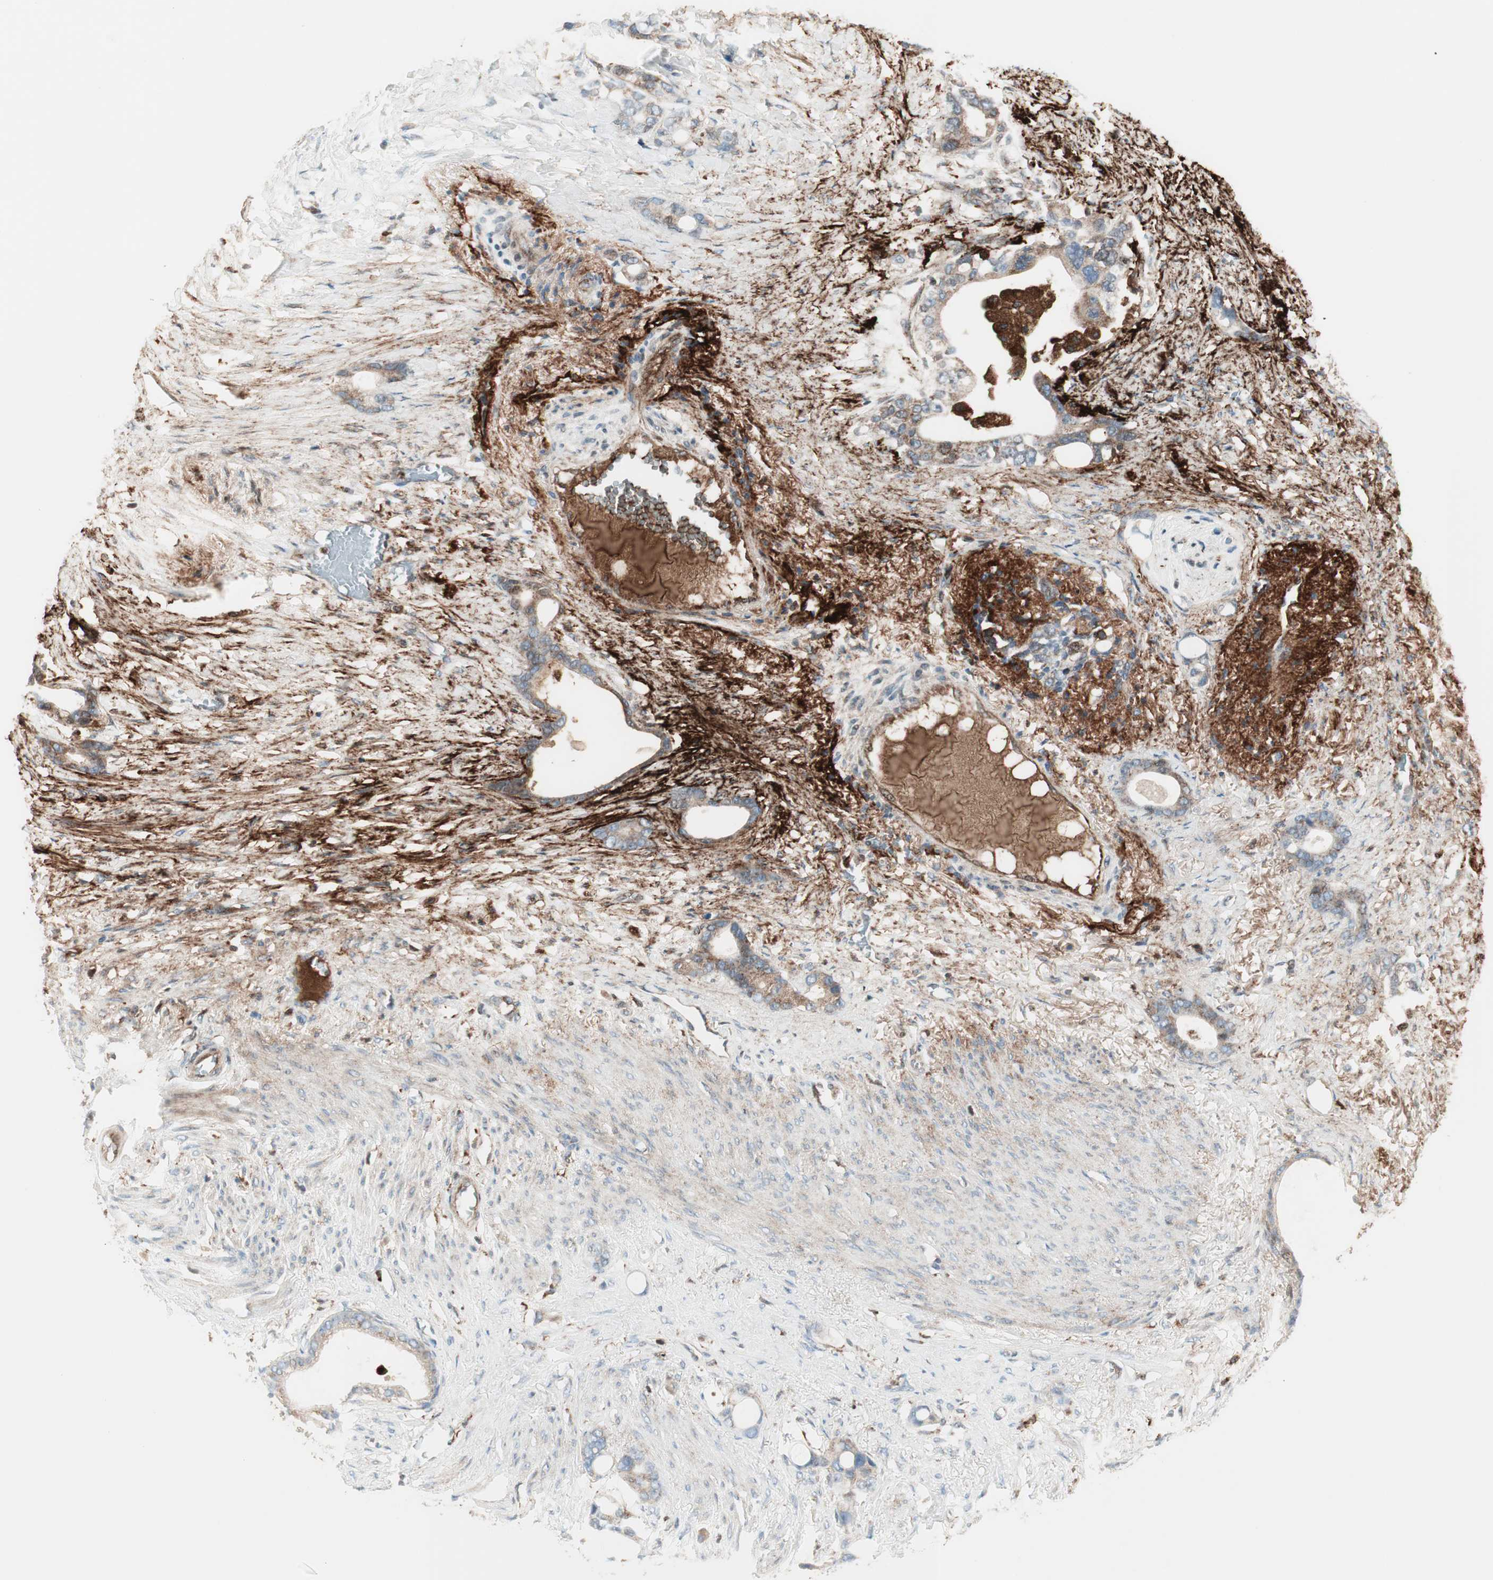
{"staining": {"intensity": "weak", "quantity": ">75%", "location": "cytoplasmic/membranous"}, "tissue": "stomach cancer", "cell_type": "Tumor cells", "image_type": "cancer", "snomed": [{"axis": "morphology", "description": "Adenocarcinoma, NOS"}, {"axis": "topography", "description": "Stomach"}], "caption": "Tumor cells exhibit low levels of weak cytoplasmic/membranous expression in approximately >75% of cells in human adenocarcinoma (stomach).", "gene": "ATP6V1G1", "patient": {"sex": "female", "age": 75}}